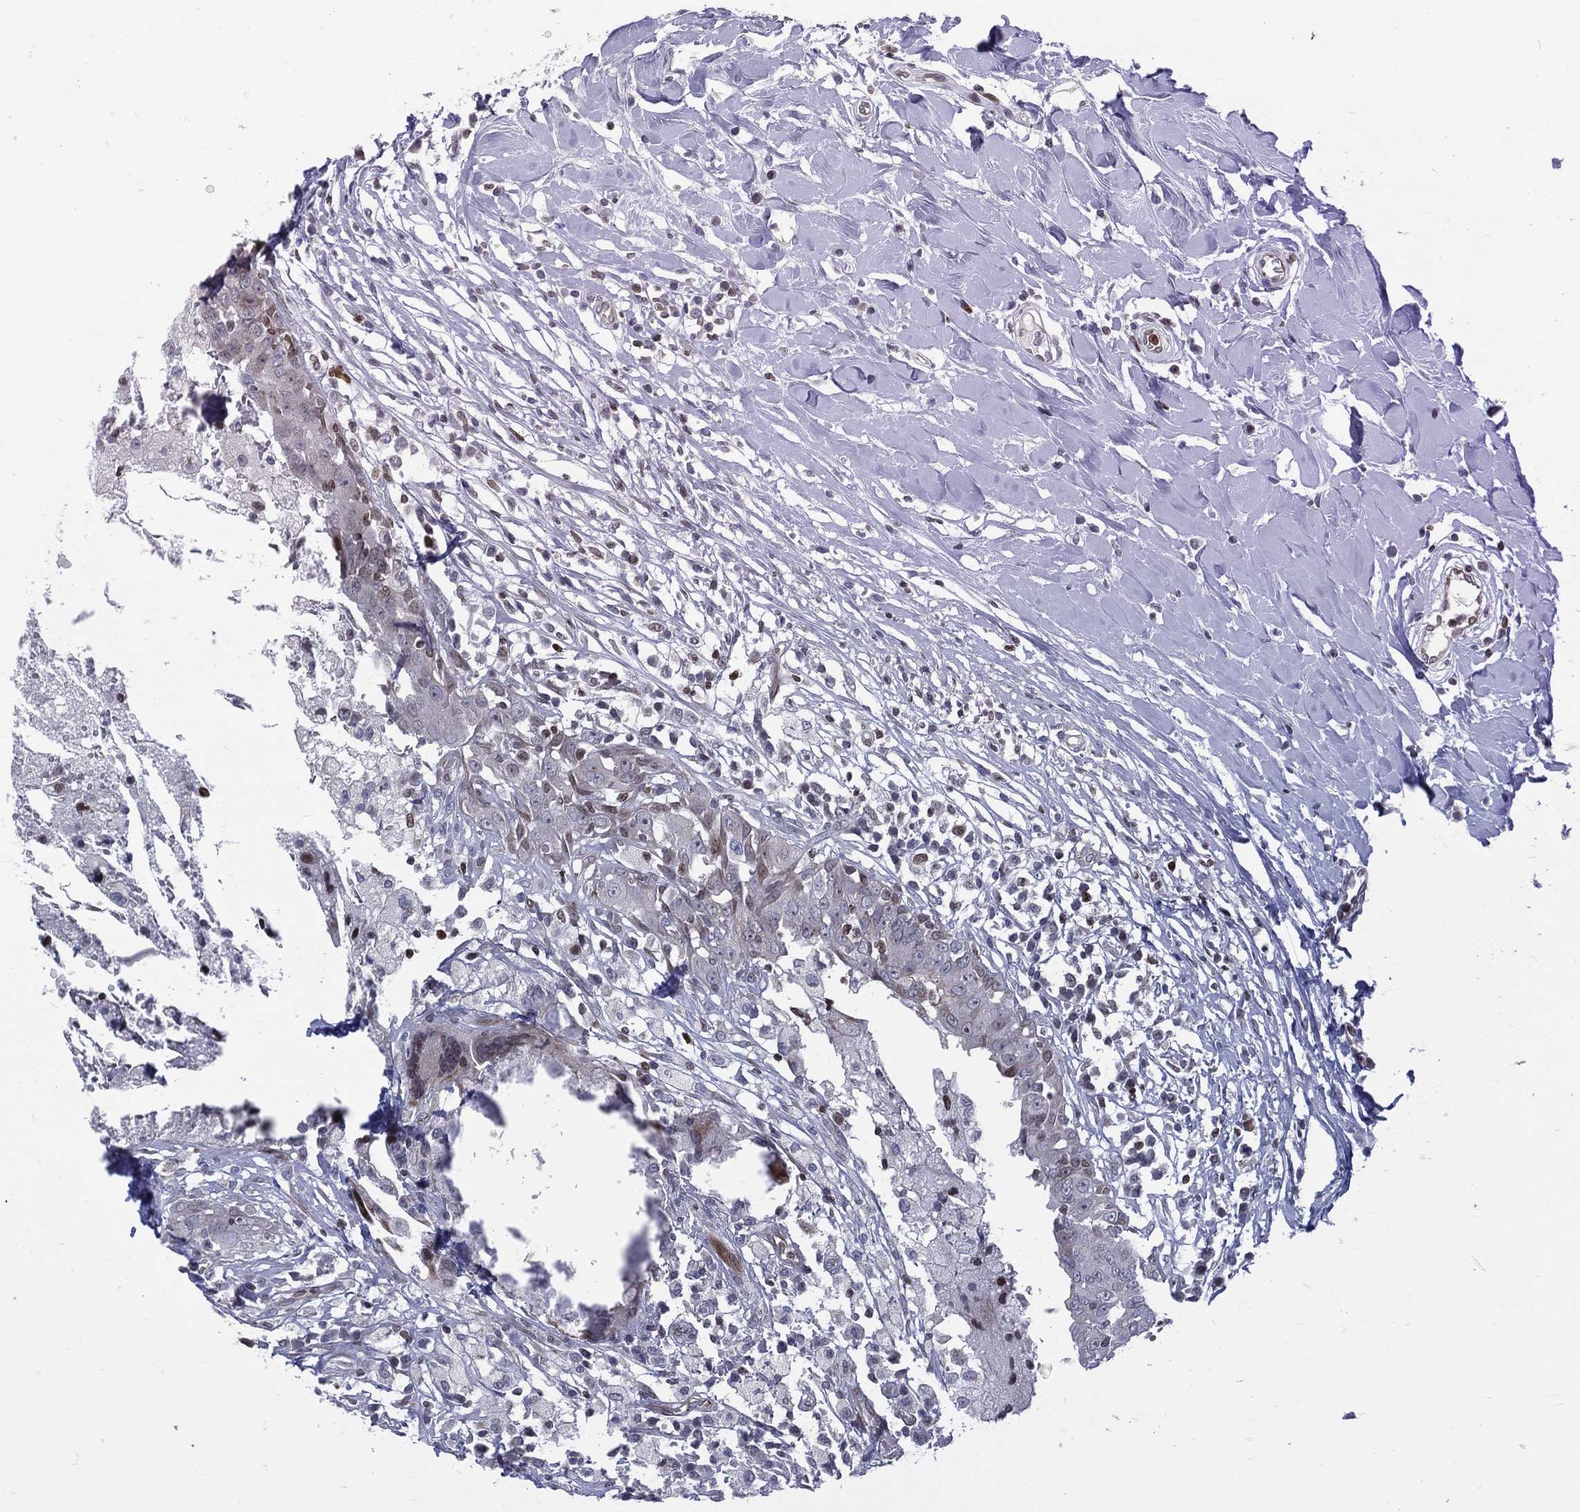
{"staining": {"intensity": "moderate", "quantity": "<25%", "location": "nuclear"}, "tissue": "breast cancer", "cell_type": "Tumor cells", "image_type": "cancer", "snomed": [{"axis": "morphology", "description": "Duct carcinoma"}, {"axis": "topography", "description": "Breast"}], "caption": "Breast cancer tissue reveals moderate nuclear expression in approximately <25% of tumor cells, visualized by immunohistochemistry.", "gene": "DBF4B", "patient": {"sex": "female", "age": 27}}